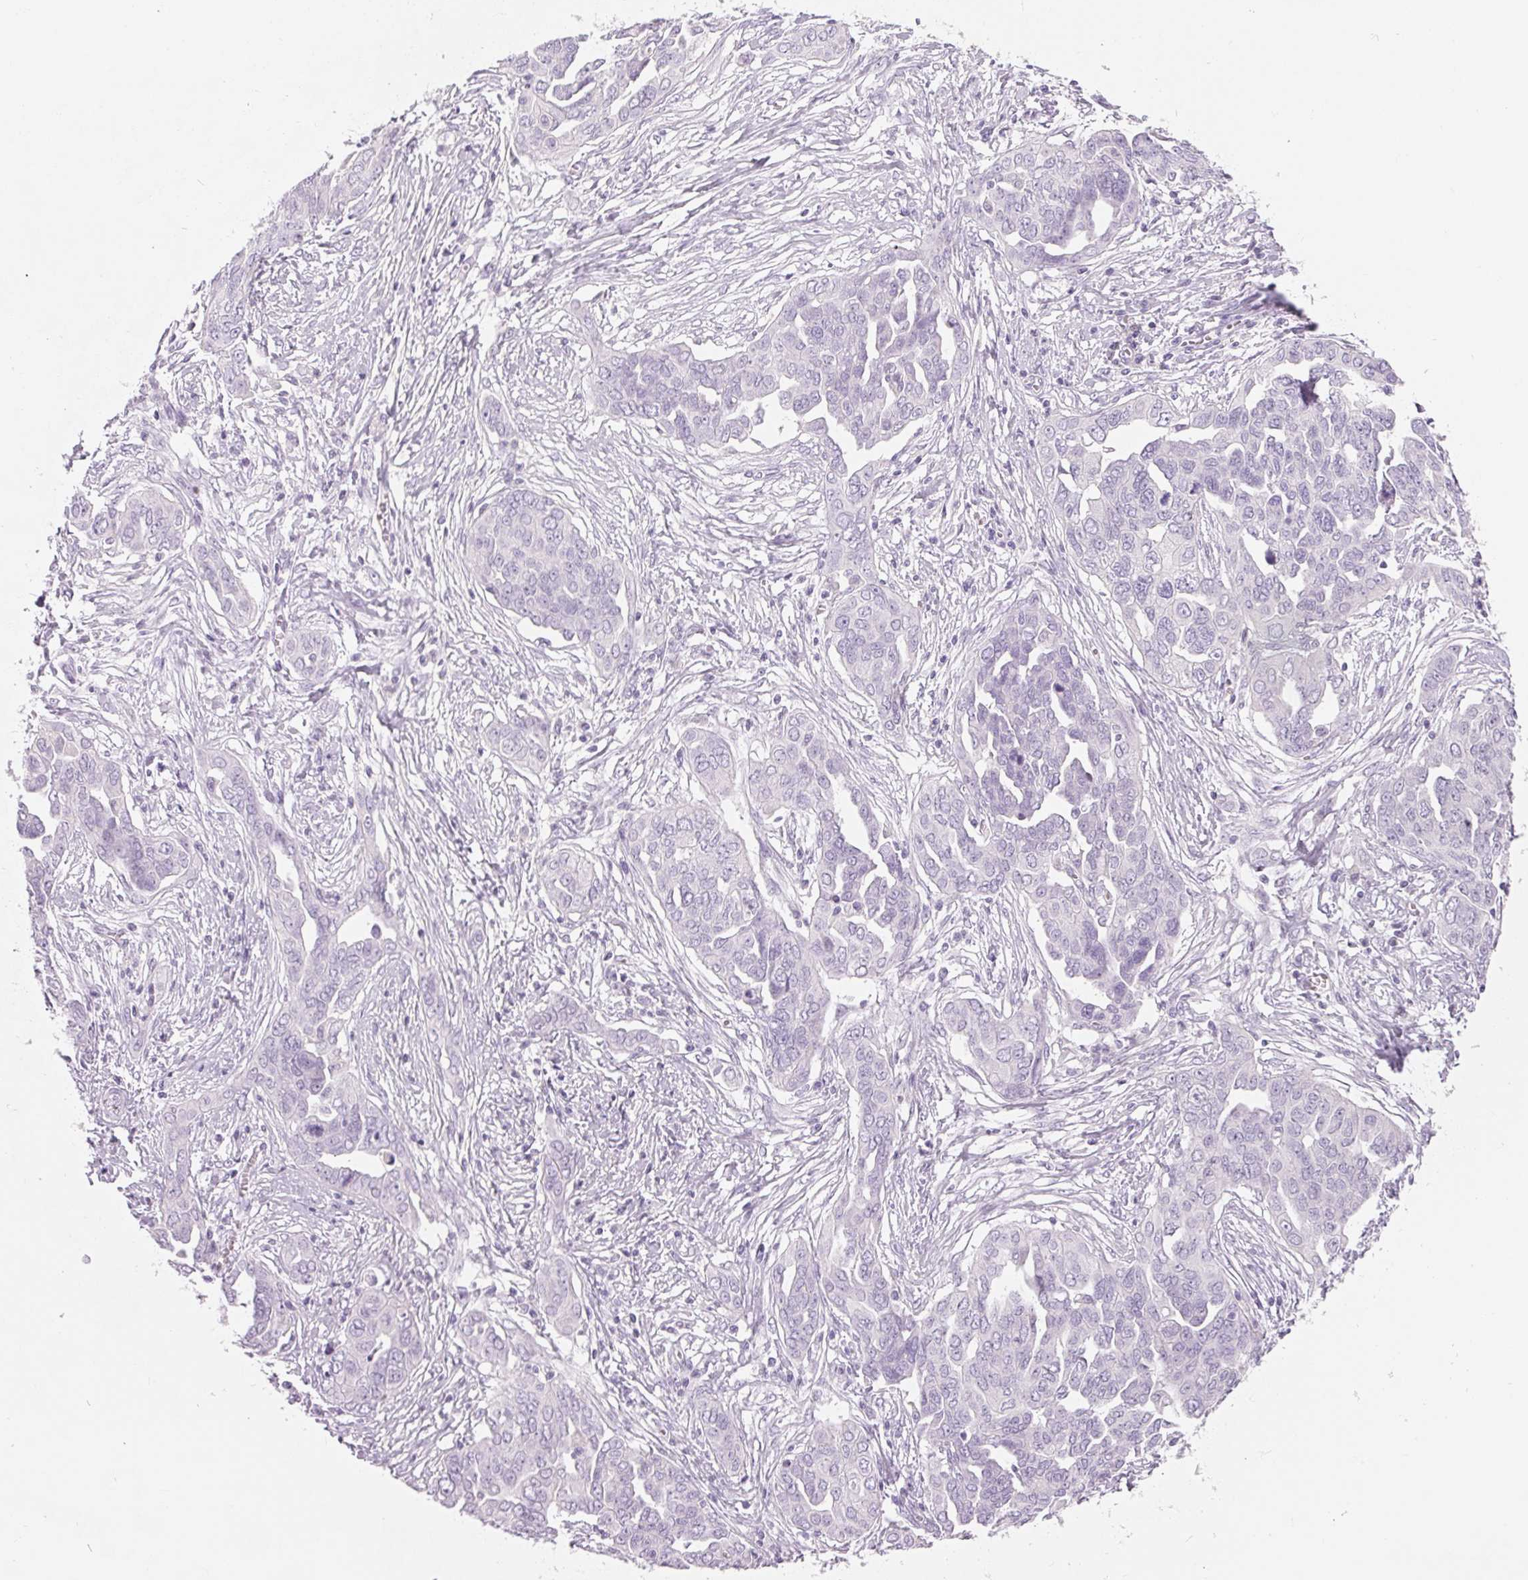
{"staining": {"intensity": "negative", "quantity": "none", "location": "none"}, "tissue": "ovarian cancer", "cell_type": "Tumor cells", "image_type": "cancer", "snomed": [{"axis": "morphology", "description": "Cystadenocarcinoma, serous, NOS"}, {"axis": "topography", "description": "Ovary"}], "caption": "Immunohistochemical staining of ovarian cancer reveals no significant positivity in tumor cells. (DAB immunohistochemistry, high magnification).", "gene": "SPACA5B", "patient": {"sex": "female", "age": 59}}